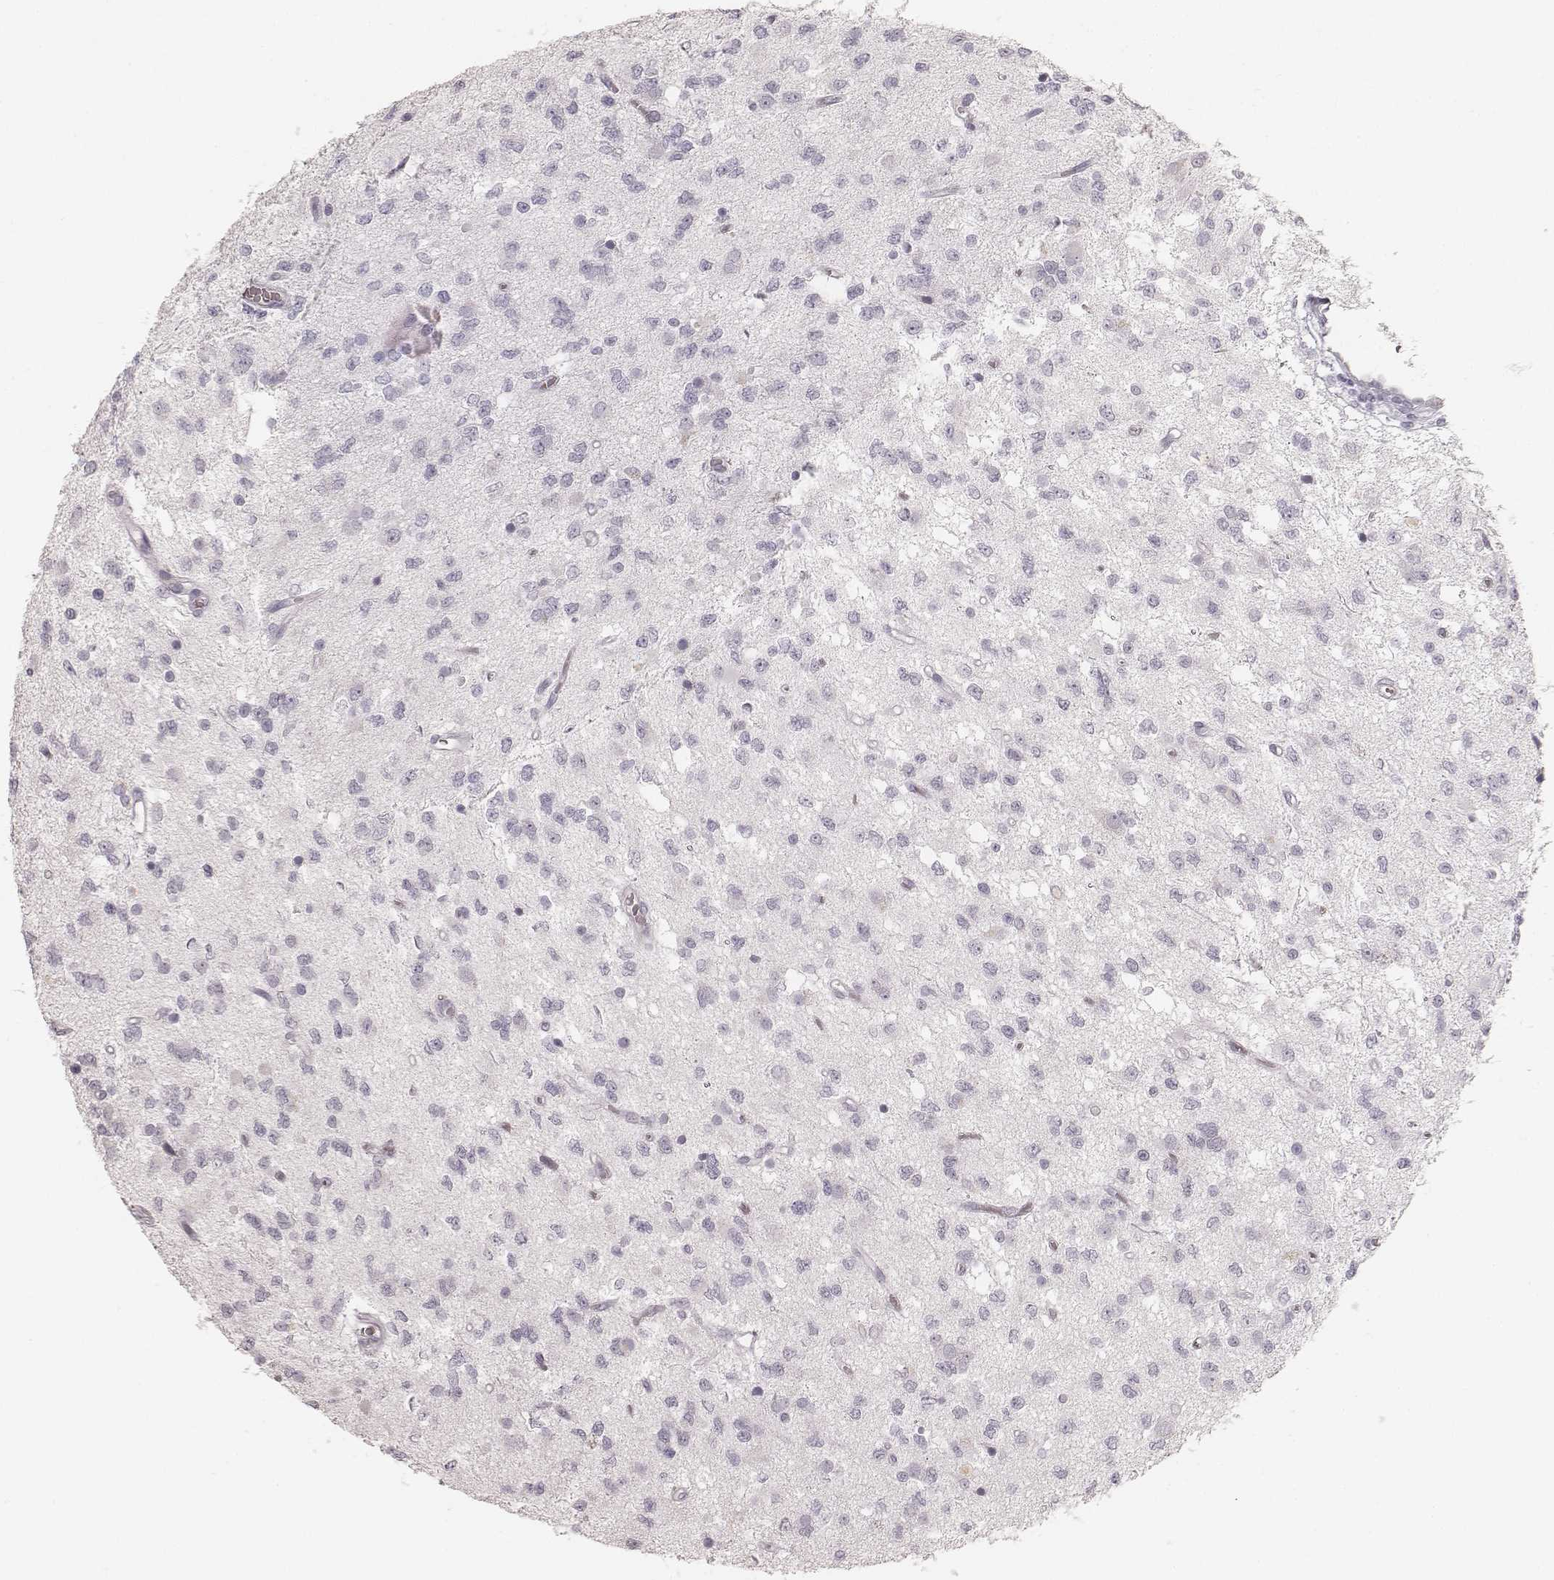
{"staining": {"intensity": "negative", "quantity": "none", "location": "none"}, "tissue": "glioma", "cell_type": "Tumor cells", "image_type": "cancer", "snomed": [{"axis": "morphology", "description": "Glioma, malignant, Low grade"}, {"axis": "topography", "description": "Brain"}], "caption": "Malignant glioma (low-grade) was stained to show a protein in brown. There is no significant positivity in tumor cells.", "gene": "KRT31", "patient": {"sex": "female", "age": 45}}